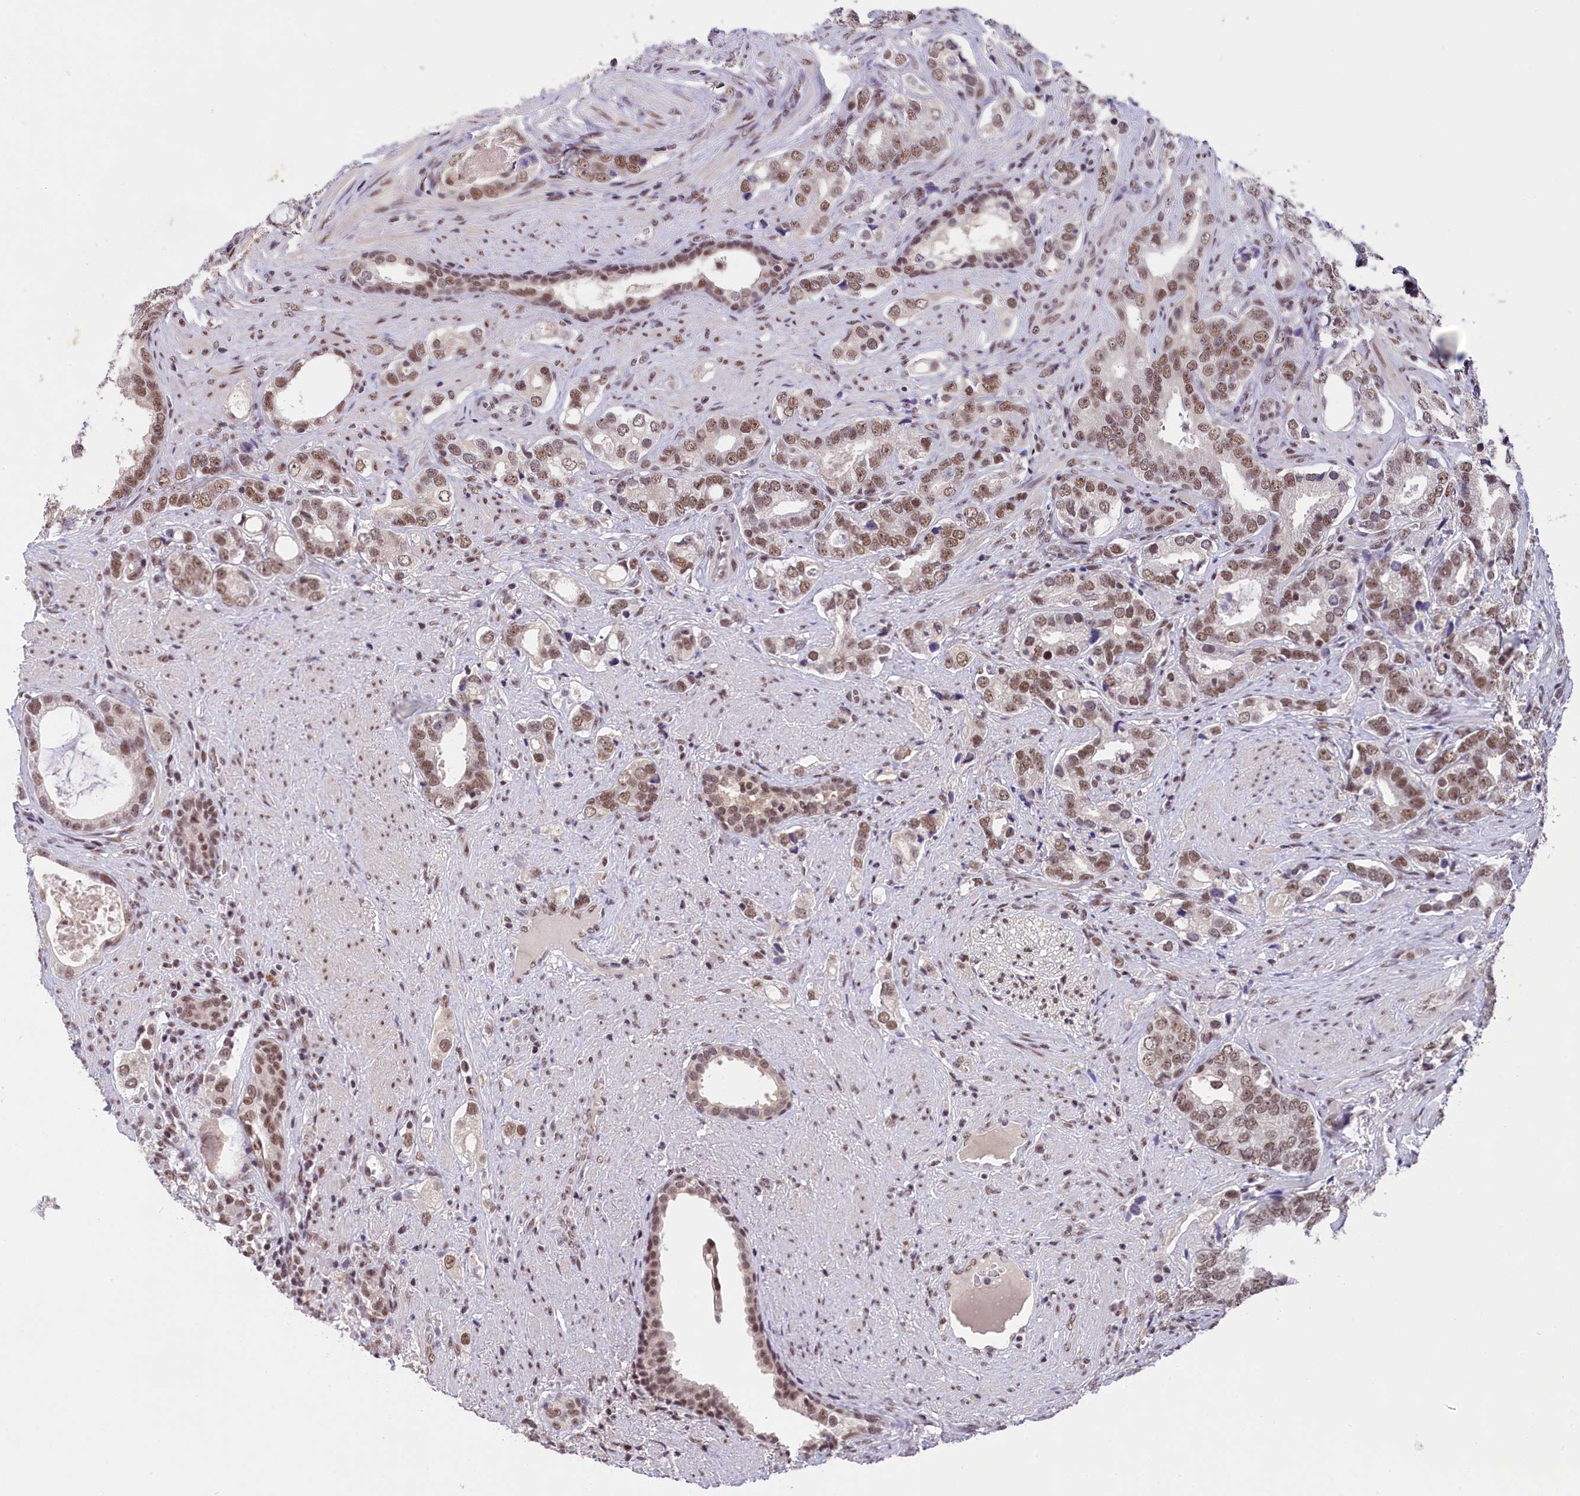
{"staining": {"intensity": "moderate", "quantity": ">75%", "location": "nuclear"}, "tissue": "prostate cancer", "cell_type": "Tumor cells", "image_type": "cancer", "snomed": [{"axis": "morphology", "description": "Adenocarcinoma, High grade"}, {"axis": "topography", "description": "Prostate"}], "caption": "Human high-grade adenocarcinoma (prostate) stained with a protein marker reveals moderate staining in tumor cells.", "gene": "ZC3H4", "patient": {"sex": "male", "age": 67}}